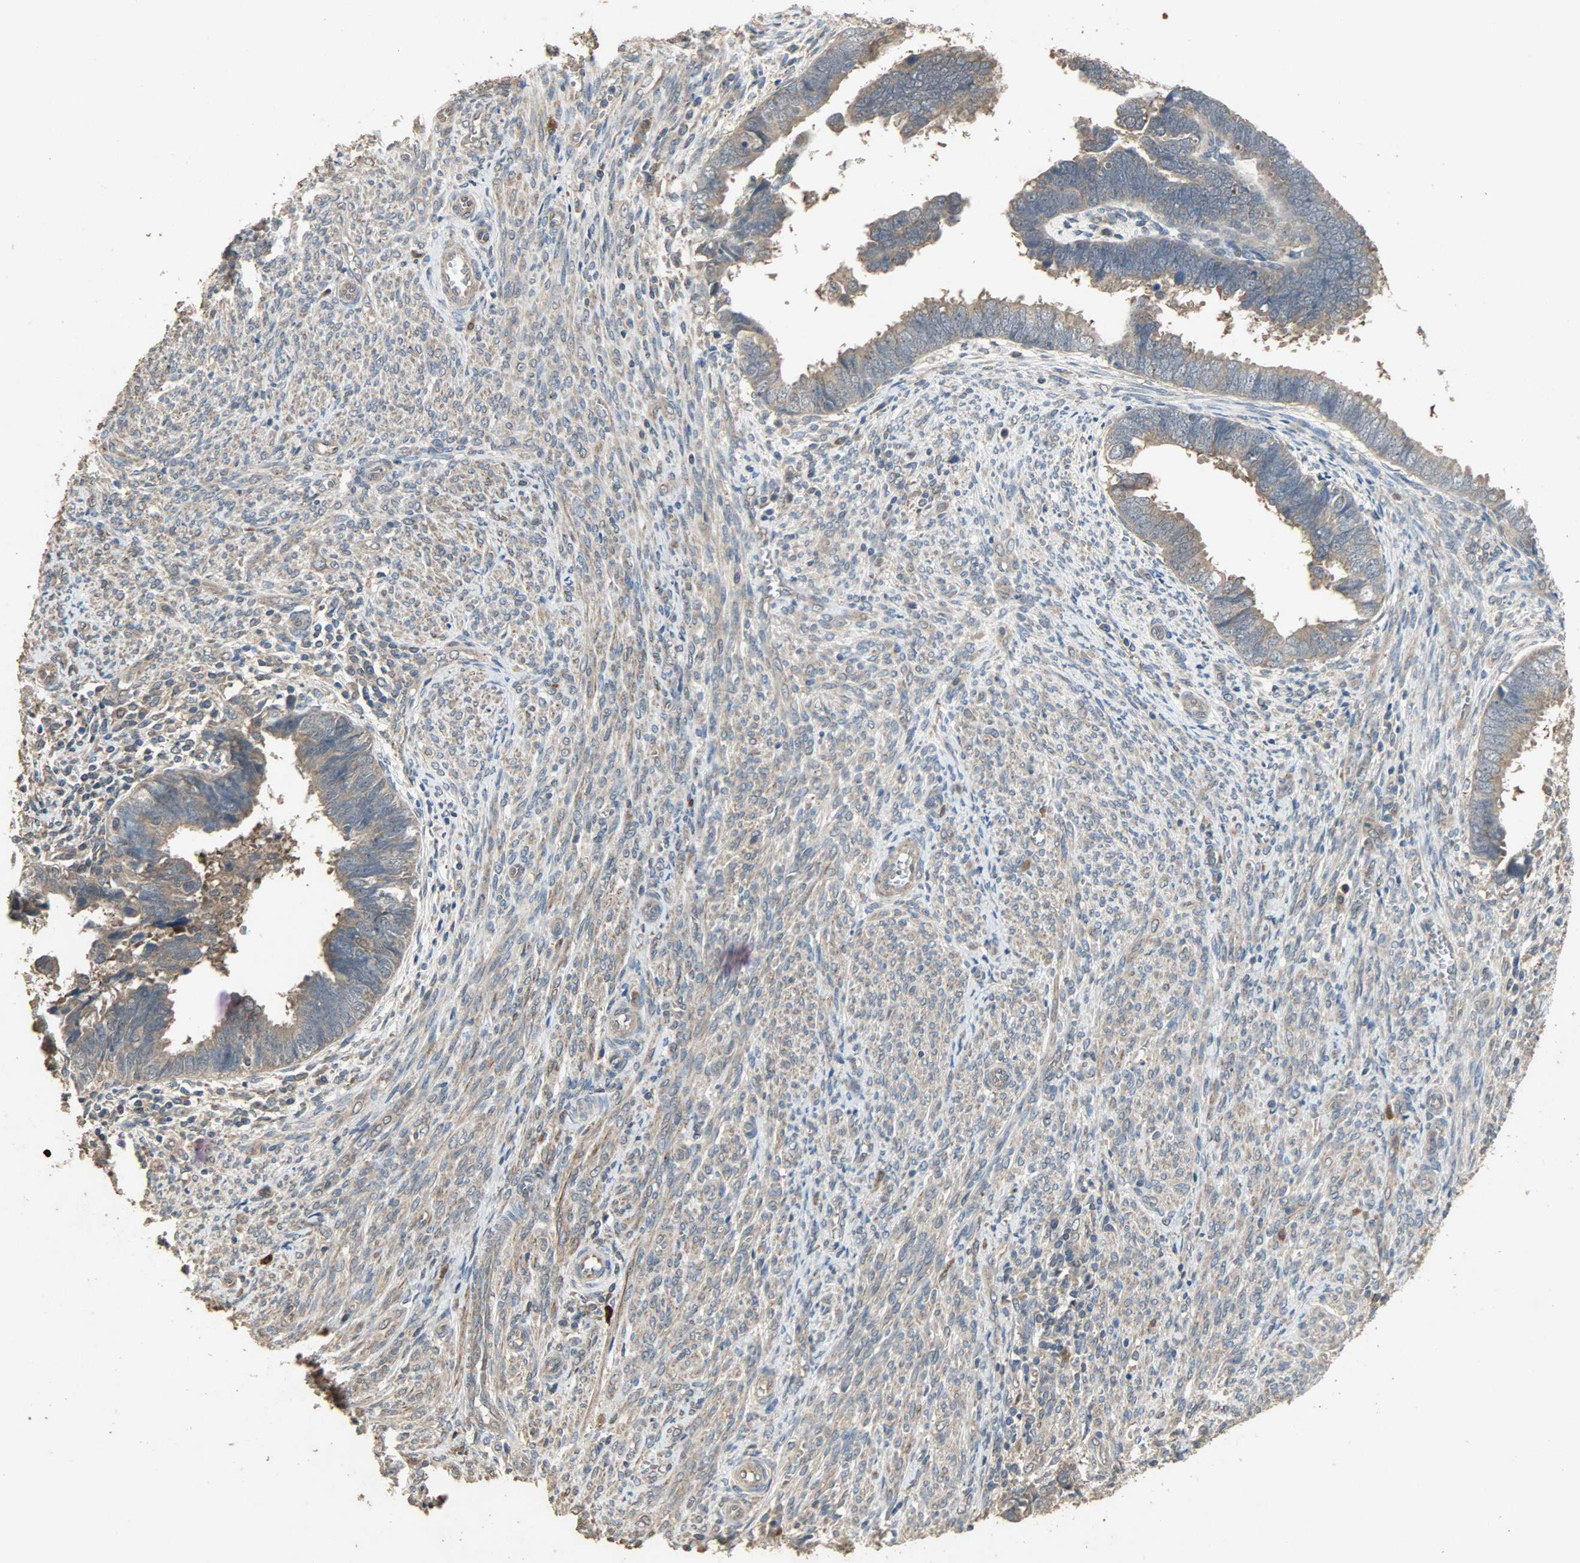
{"staining": {"intensity": "moderate", "quantity": ">75%", "location": "cytoplasmic/membranous"}, "tissue": "endometrial cancer", "cell_type": "Tumor cells", "image_type": "cancer", "snomed": [{"axis": "morphology", "description": "Adenocarcinoma, NOS"}, {"axis": "topography", "description": "Endometrium"}], "caption": "A micrograph of endometrial cancer stained for a protein reveals moderate cytoplasmic/membranous brown staining in tumor cells.", "gene": "CDKN2C", "patient": {"sex": "female", "age": 75}}